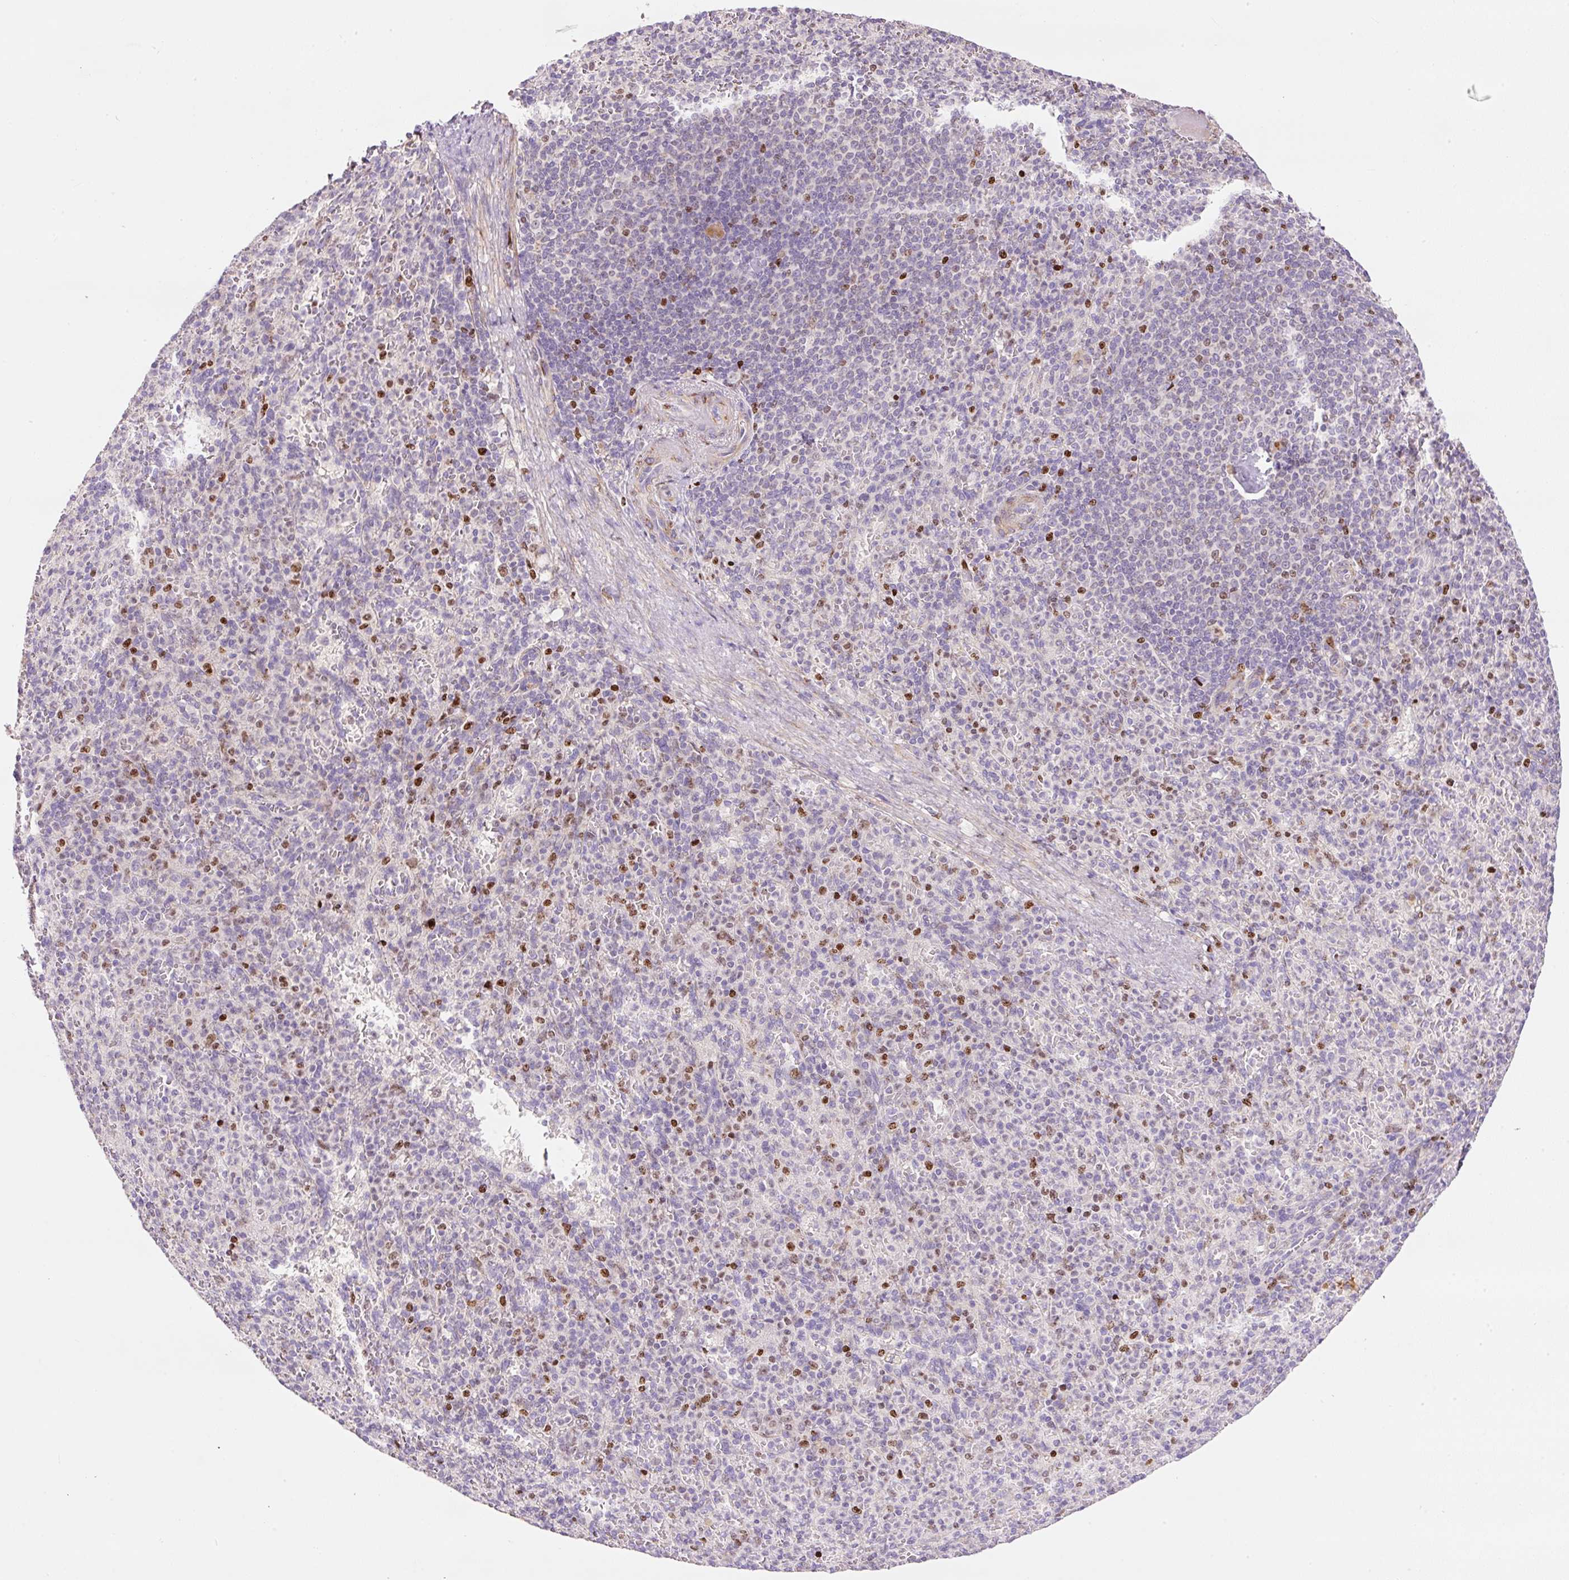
{"staining": {"intensity": "moderate", "quantity": "<25%", "location": "nuclear"}, "tissue": "spleen", "cell_type": "Cells in red pulp", "image_type": "normal", "snomed": [{"axis": "morphology", "description": "Normal tissue, NOS"}, {"axis": "topography", "description": "Spleen"}], "caption": "Spleen stained for a protein exhibits moderate nuclear positivity in cells in red pulp. (DAB IHC with brightfield microscopy, high magnification).", "gene": "TMEM8B", "patient": {"sex": "female", "age": 74}}